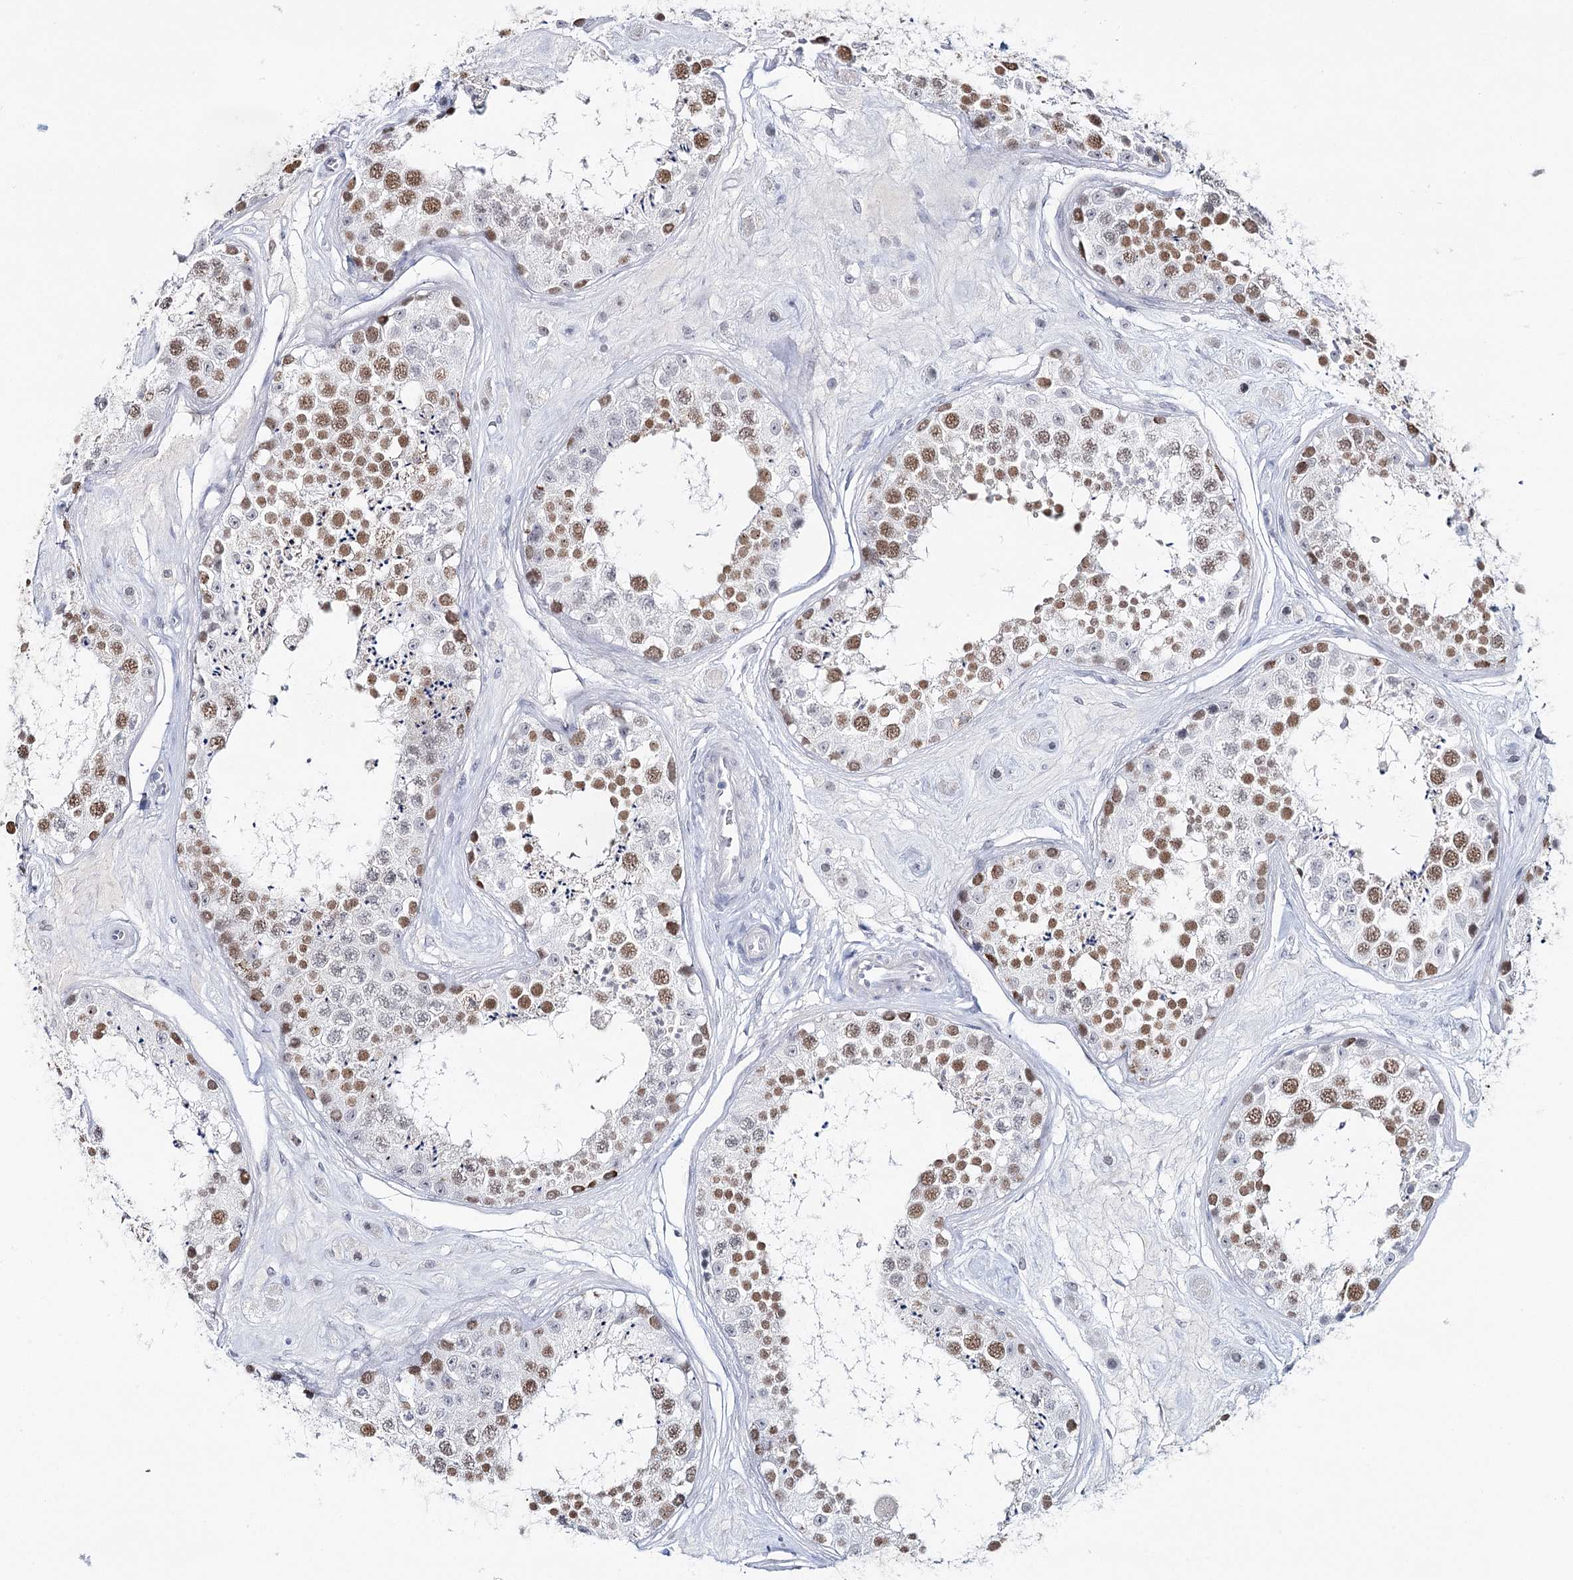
{"staining": {"intensity": "moderate", "quantity": ">75%", "location": "nuclear"}, "tissue": "testis", "cell_type": "Cells in seminiferous ducts", "image_type": "normal", "snomed": [{"axis": "morphology", "description": "Normal tissue, NOS"}, {"axis": "topography", "description": "Testis"}], "caption": "Protein staining of normal testis exhibits moderate nuclear staining in about >75% of cells in seminiferous ducts. (brown staining indicates protein expression, while blue staining denotes nuclei).", "gene": "ZC3H8", "patient": {"sex": "male", "age": 25}}